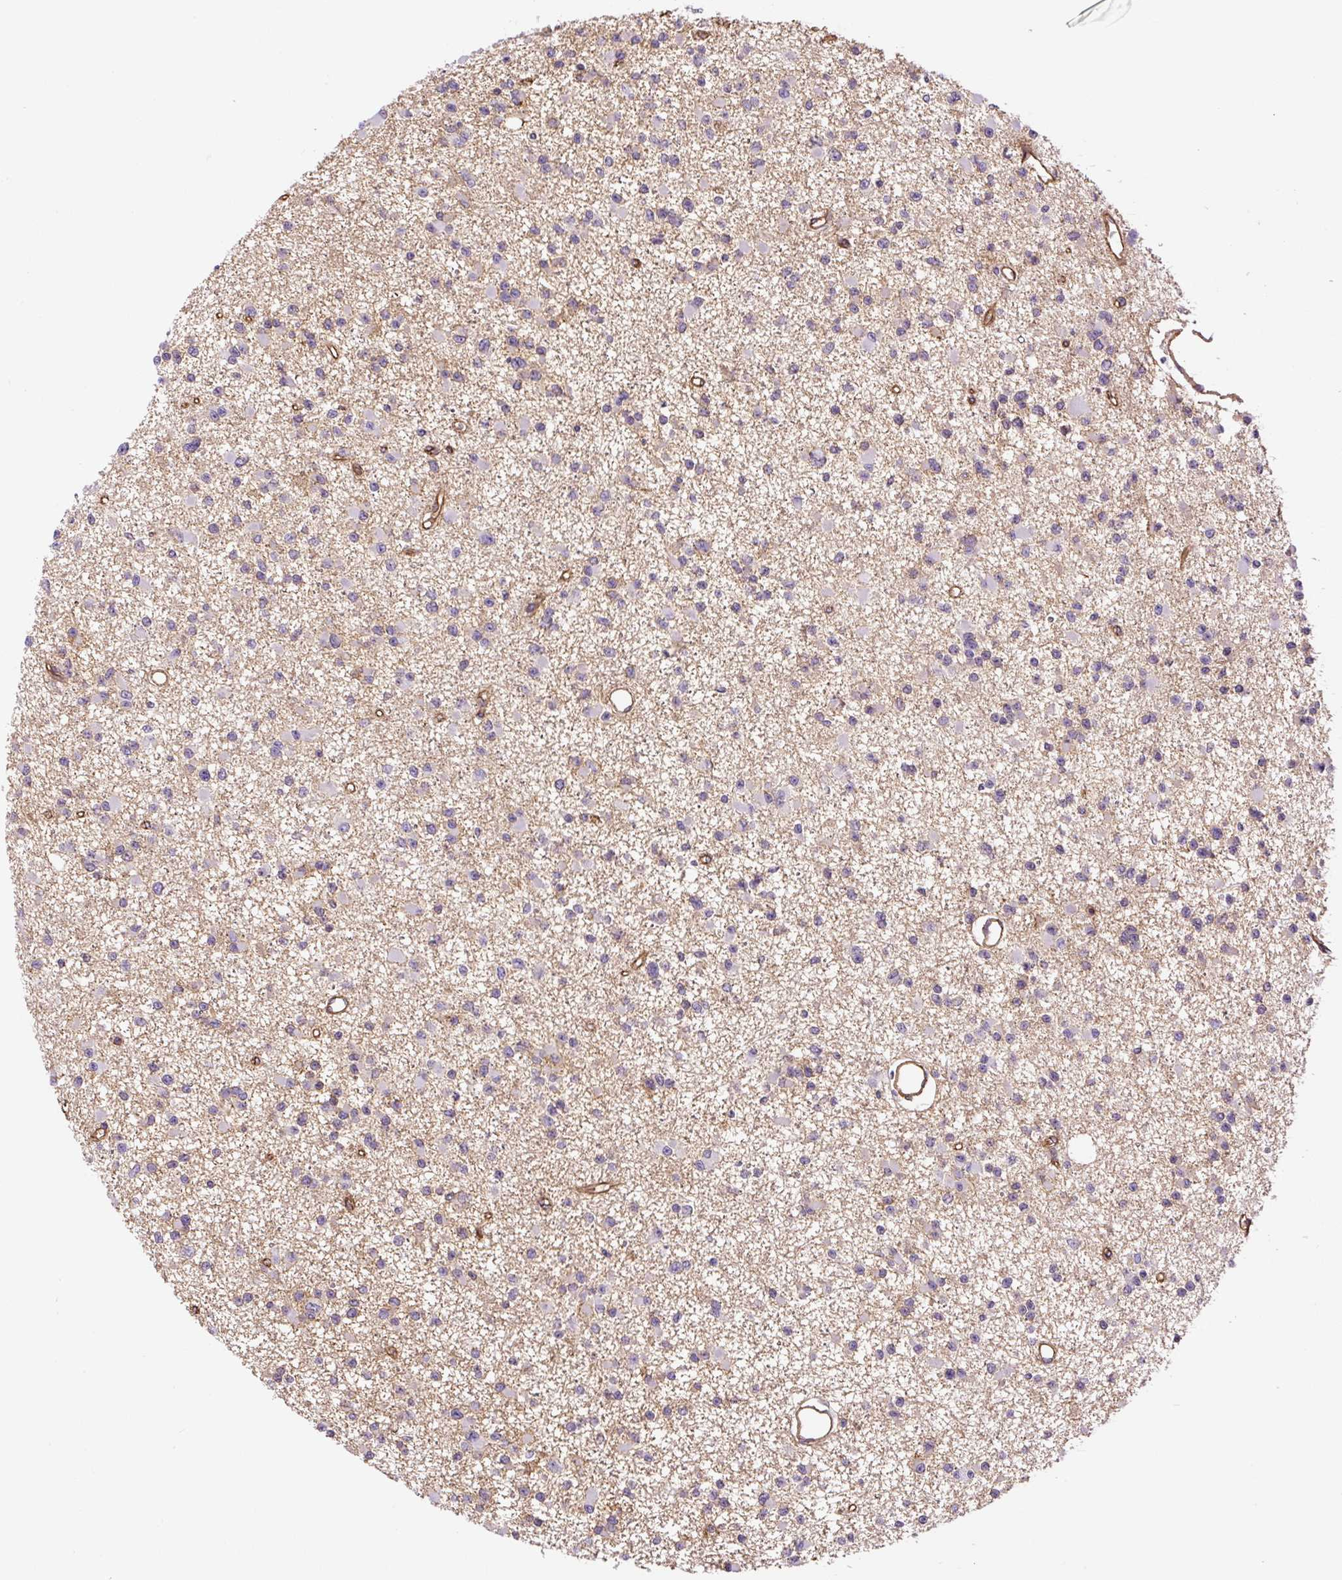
{"staining": {"intensity": "negative", "quantity": "none", "location": "none"}, "tissue": "glioma", "cell_type": "Tumor cells", "image_type": "cancer", "snomed": [{"axis": "morphology", "description": "Glioma, malignant, Low grade"}, {"axis": "topography", "description": "Brain"}], "caption": "A histopathology image of glioma stained for a protein displays no brown staining in tumor cells.", "gene": "MYO5C", "patient": {"sex": "female", "age": 22}}